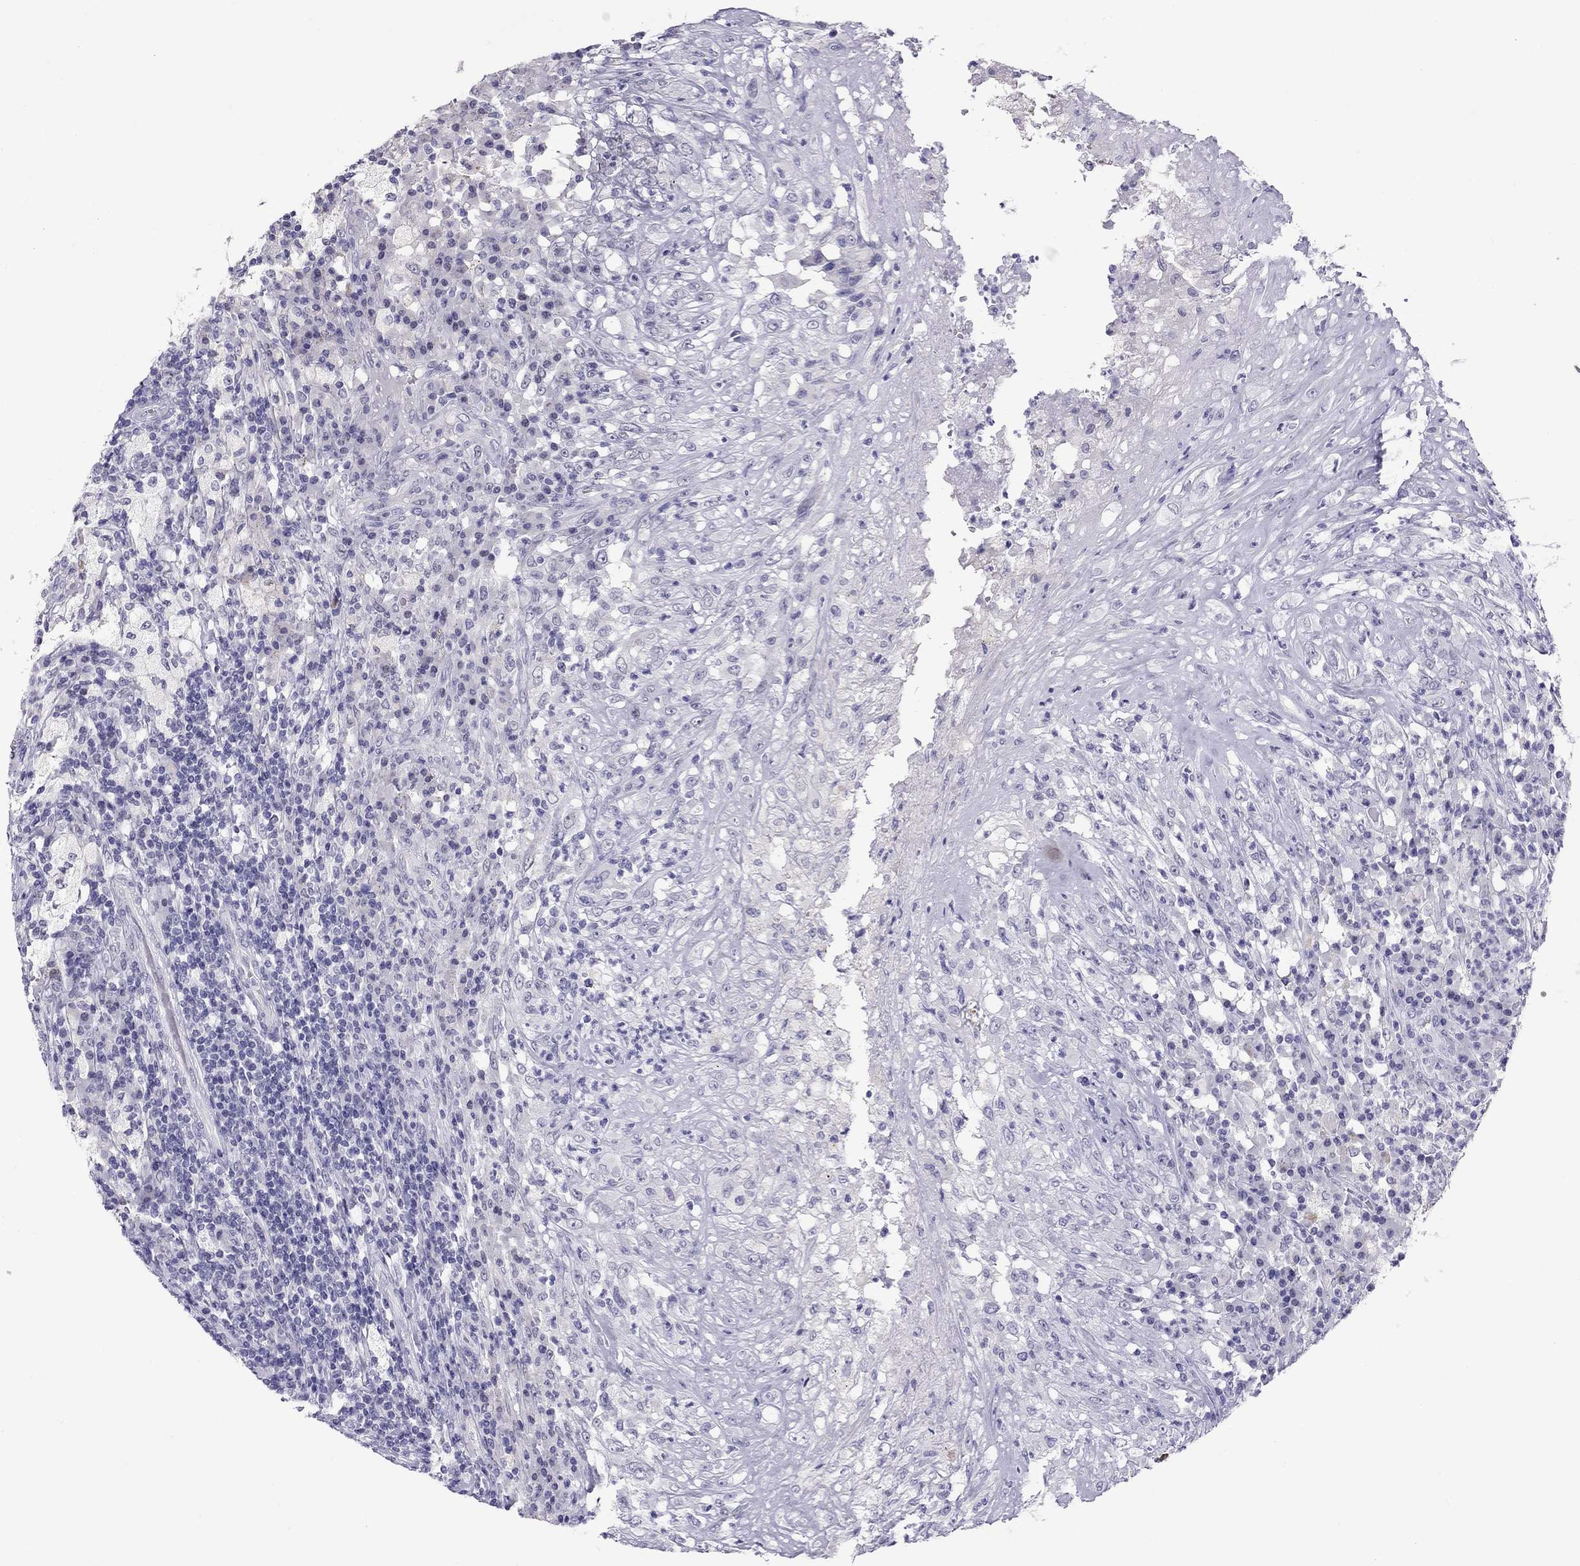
{"staining": {"intensity": "negative", "quantity": "none", "location": "none"}, "tissue": "testis cancer", "cell_type": "Tumor cells", "image_type": "cancer", "snomed": [{"axis": "morphology", "description": "Necrosis, NOS"}, {"axis": "morphology", "description": "Carcinoma, Embryonal, NOS"}, {"axis": "topography", "description": "Testis"}], "caption": "Testis cancer (embryonal carcinoma) stained for a protein using immunohistochemistry (IHC) demonstrates no staining tumor cells.", "gene": "CHRNB3", "patient": {"sex": "male", "age": 19}}